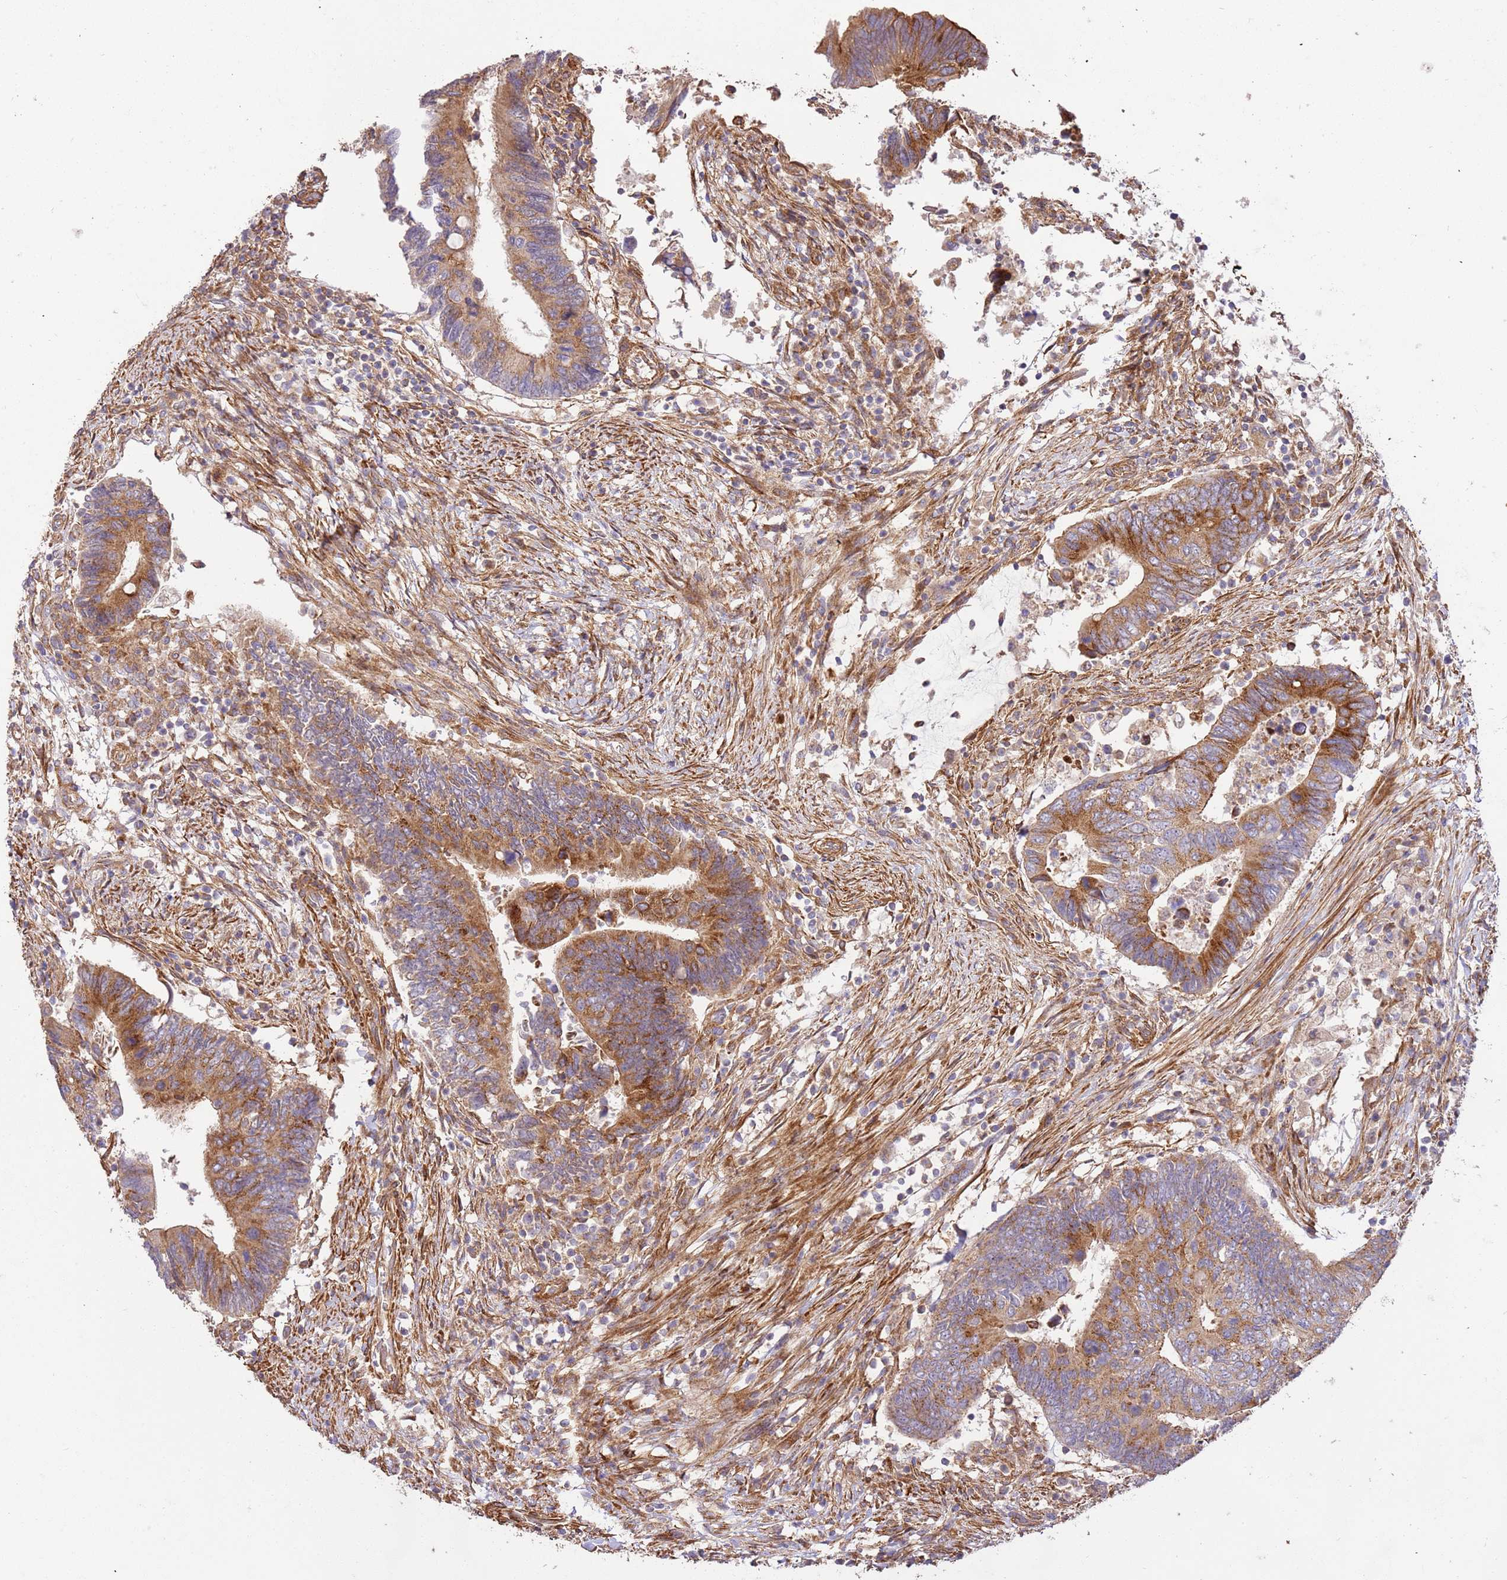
{"staining": {"intensity": "strong", "quantity": "25%-75%", "location": "cytoplasmic/membranous"}, "tissue": "colorectal cancer", "cell_type": "Tumor cells", "image_type": "cancer", "snomed": [{"axis": "morphology", "description": "Adenocarcinoma, NOS"}, {"axis": "topography", "description": "Colon"}], "caption": "Protein expression analysis of human adenocarcinoma (colorectal) reveals strong cytoplasmic/membranous positivity in approximately 25%-75% of tumor cells.", "gene": "ZBTB39", "patient": {"sex": "male", "age": 87}}